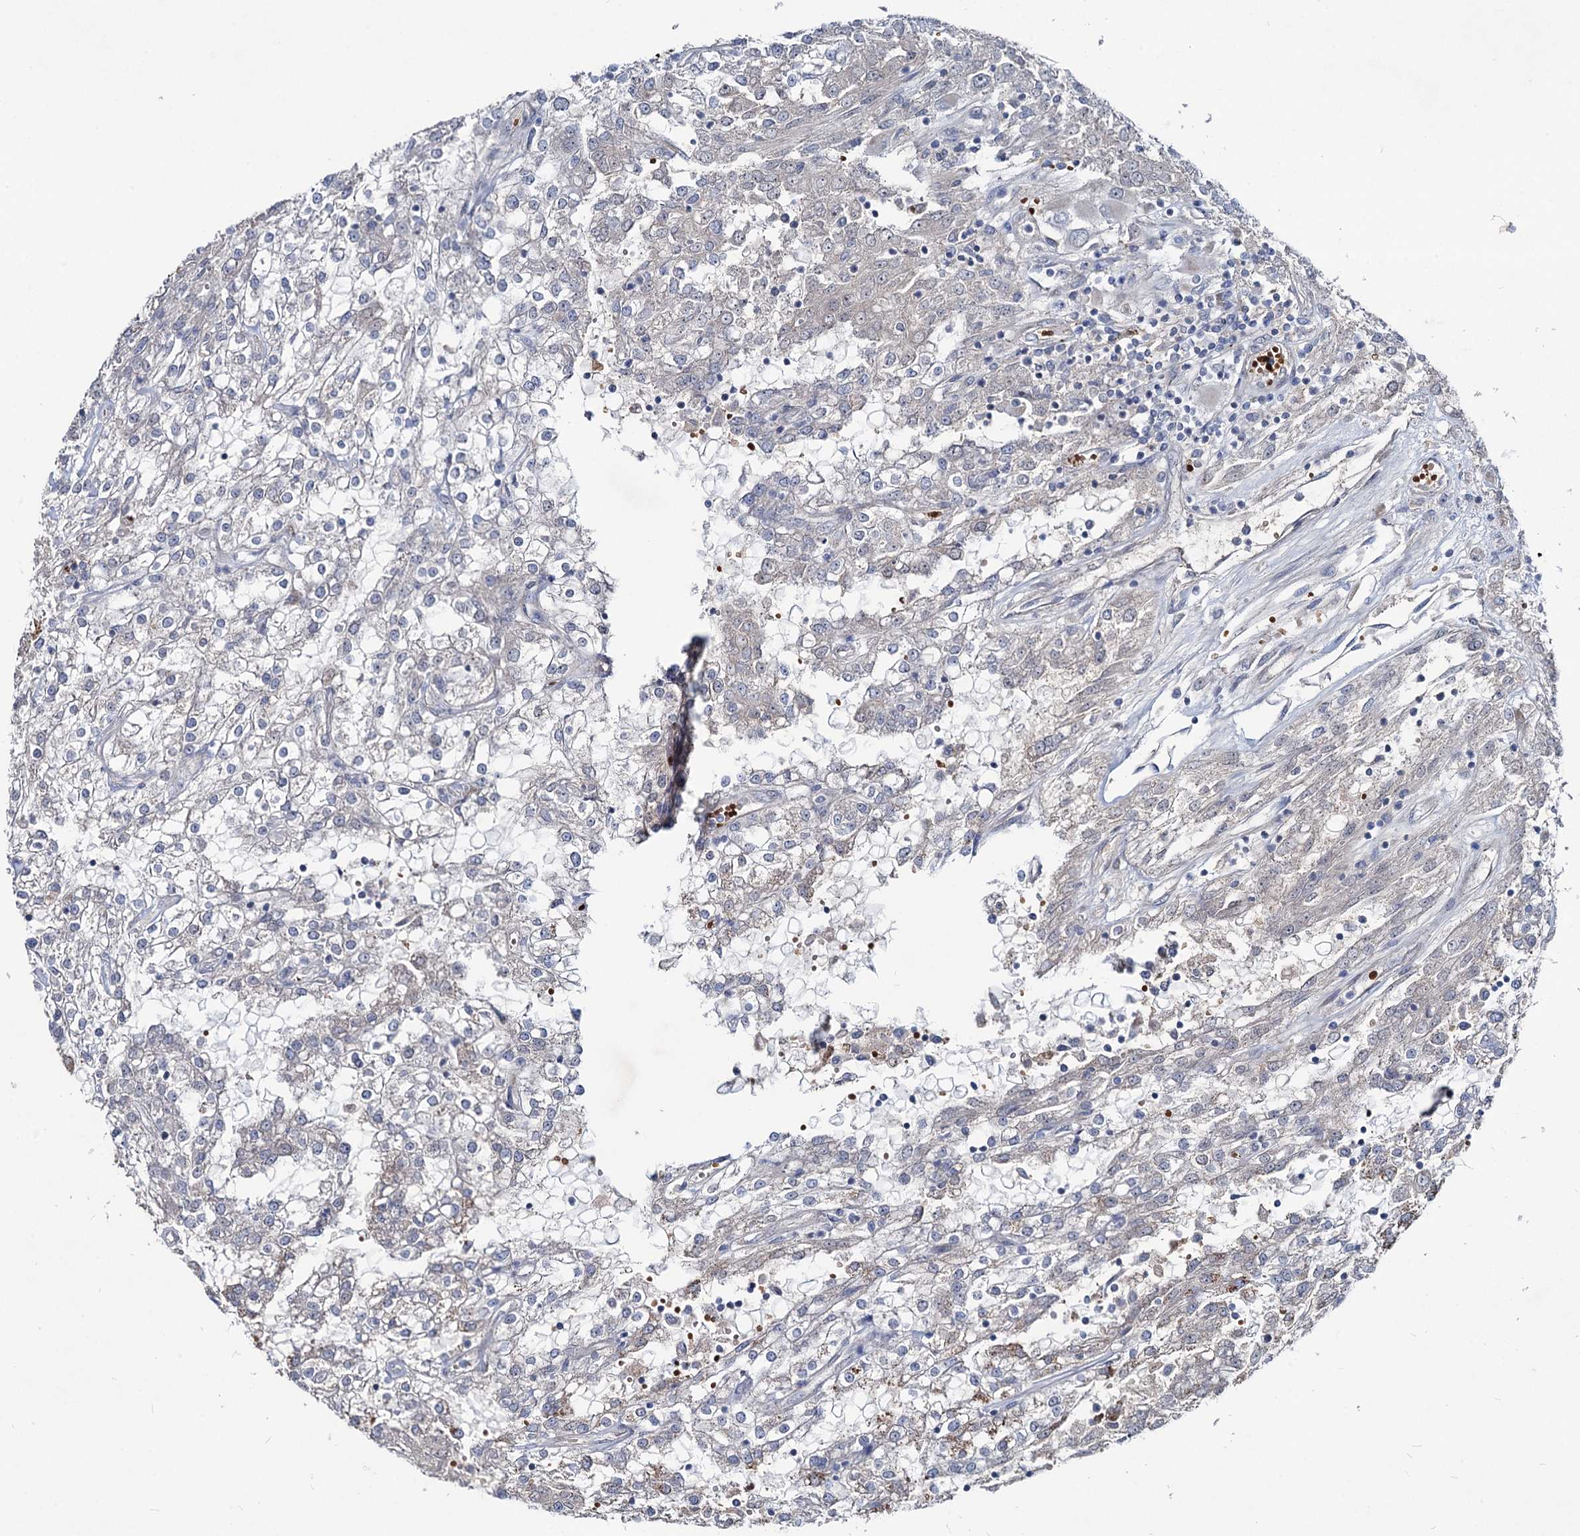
{"staining": {"intensity": "negative", "quantity": "none", "location": "none"}, "tissue": "renal cancer", "cell_type": "Tumor cells", "image_type": "cancer", "snomed": [{"axis": "morphology", "description": "Adenocarcinoma, NOS"}, {"axis": "topography", "description": "Kidney"}], "caption": "Immunohistochemical staining of renal cancer shows no significant expression in tumor cells.", "gene": "RNF6", "patient": {"sex": "female", "age": 52}}